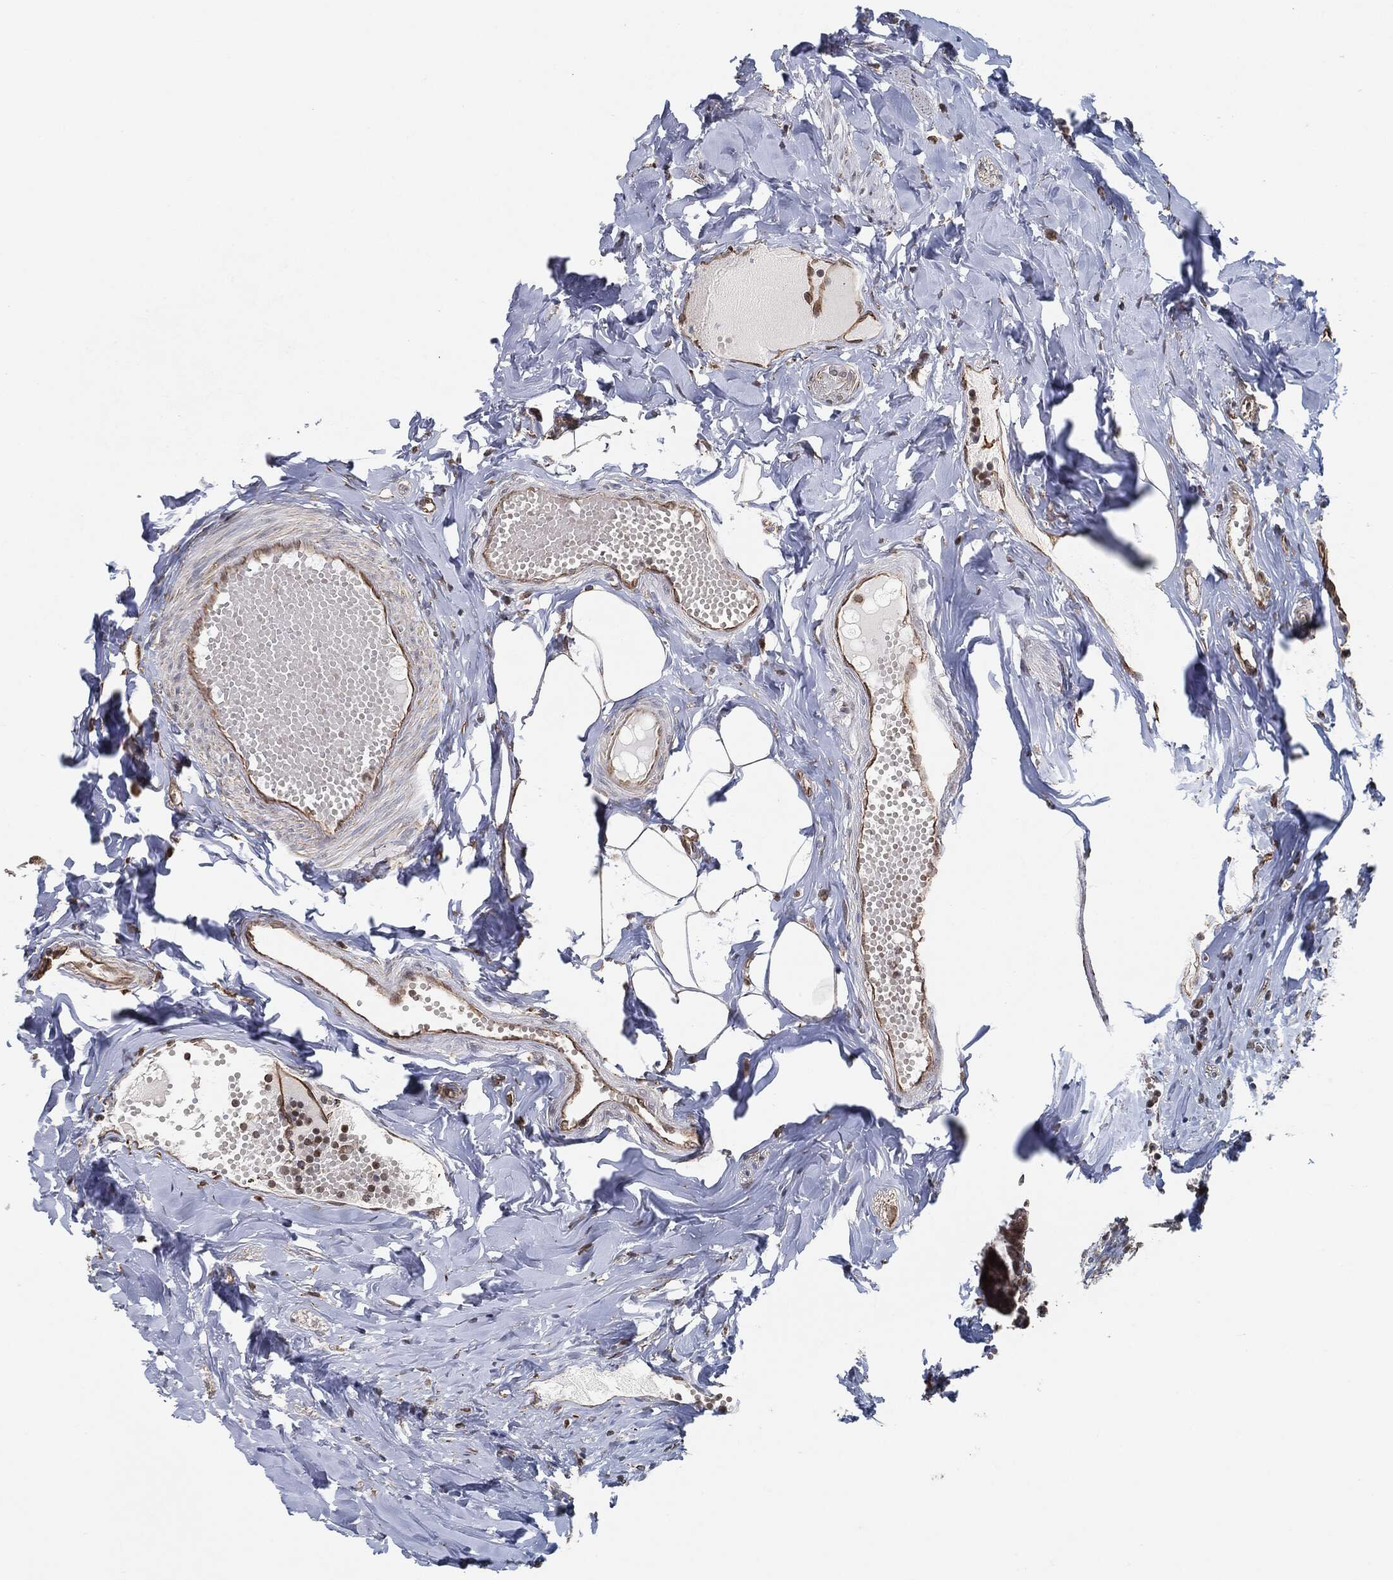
{"staining": {"intensity": "weak", "quantity": "<25%", "location": "nuclear"}, "tissue": "appendix", "cell_type": "Glandular cells", "image_type": "normal", "snomed": [{"axis": "morphology", "description": "Normal tissue, NOS"}, {"axis": "topography", "description": "Appendix"}], "caption": "Normal appendix was stained to show a protein in brown. There is no significant staining in glandular cells.", "gene": "TP53RK", "patient": {"sex": "female", "age": 23}}